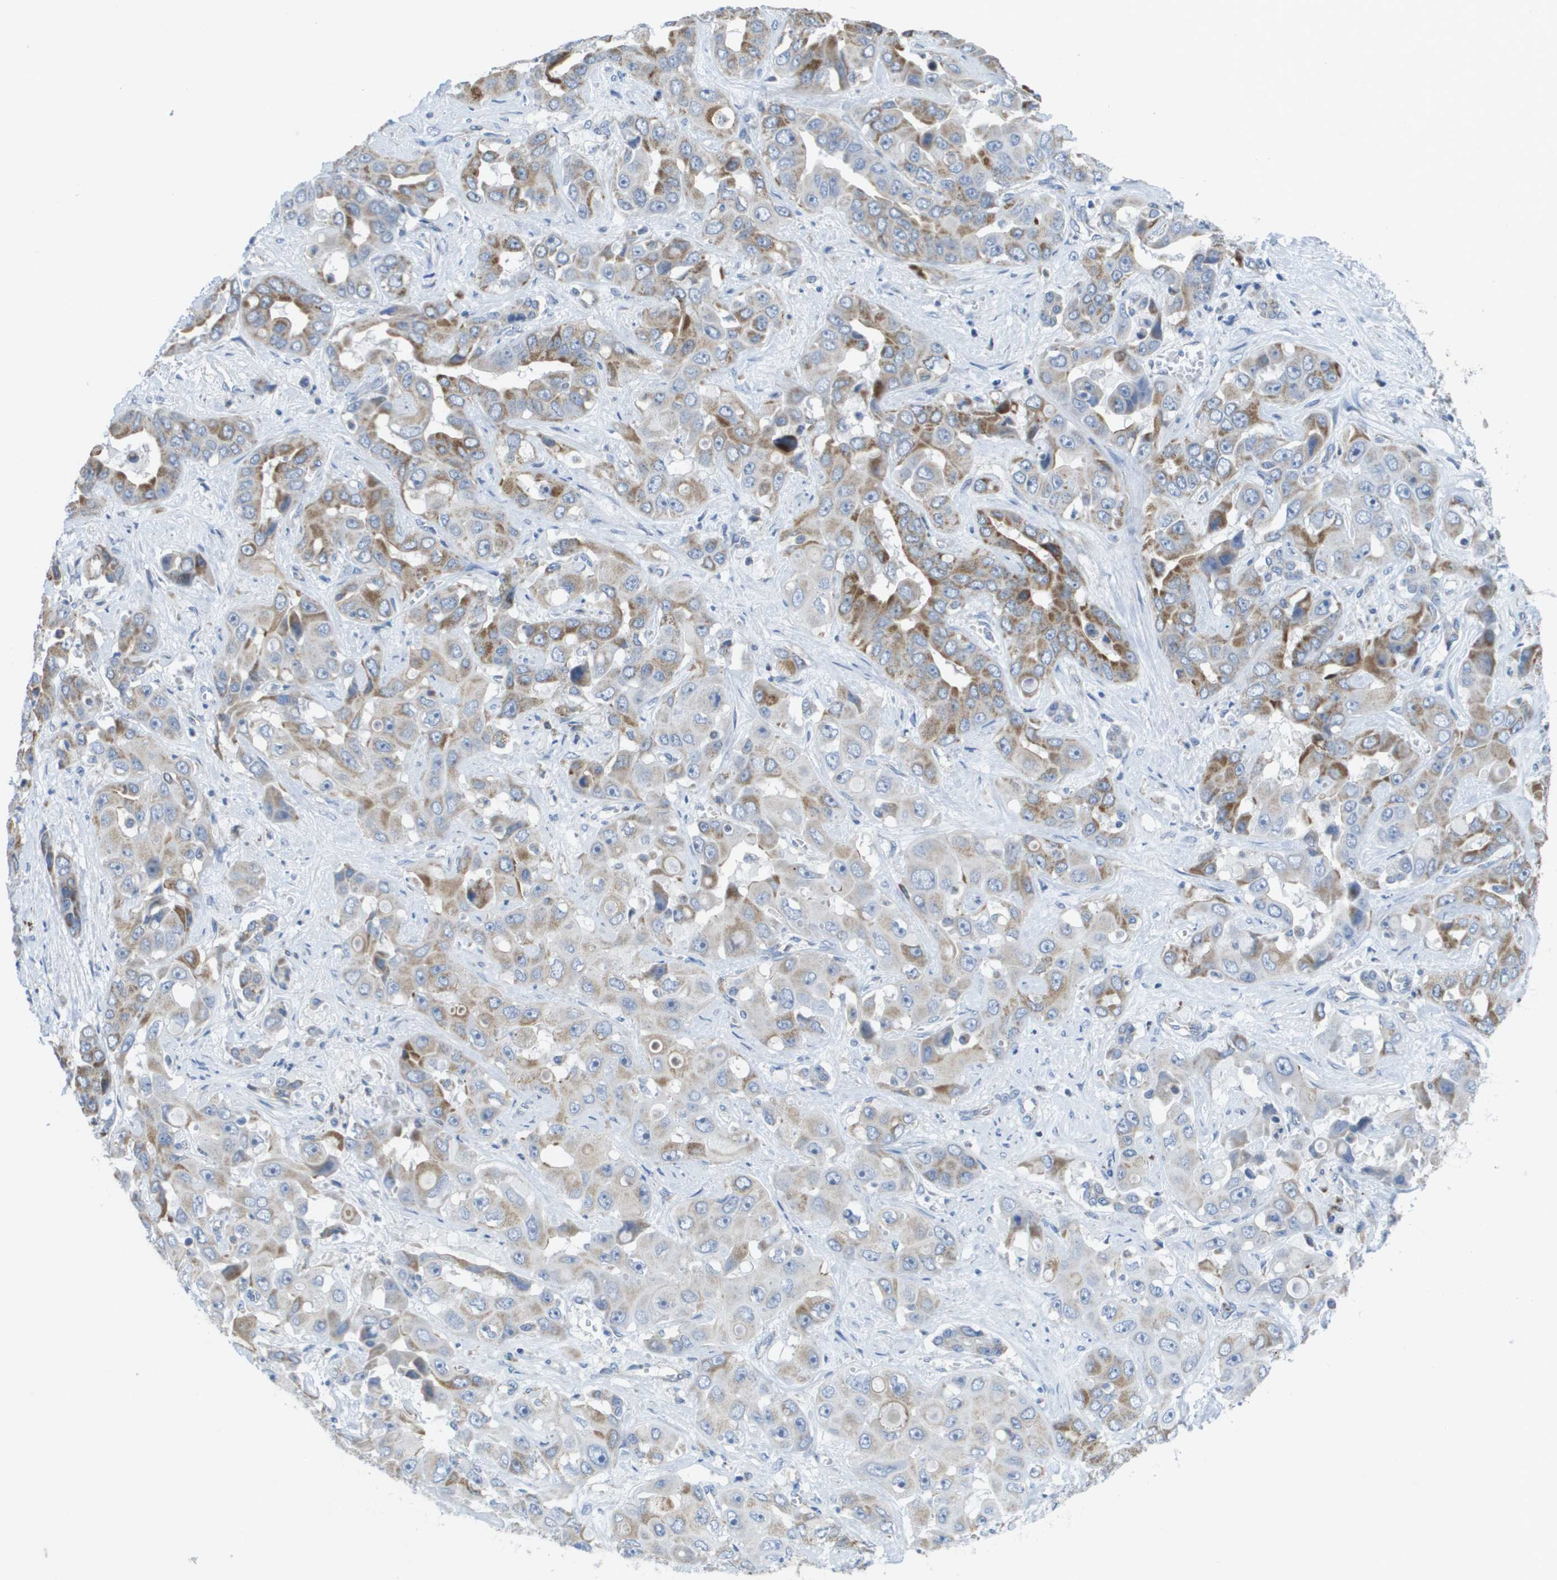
{"staining": {"intensity": "moderate", "quantity": "25%-75%", "location": "cytoplasmic/membranous"}, "tissue": "liver cancer", "cell_type": "Tumor cells", "image_type": "cancer", "snomed": [{"axis": "morphology", "description": "Cholangiocarcinoma"}, {"axis": "topography", "description": "Liver"}], "caption": "A medium amount of moderate cytoplasmic/membranous expression is identified in approximately 25%-75% of tumor cells in liver cholangiocarcinoma tissue.", "gene": "TMEM223", "patient": {"sex": "female", "age": 52}}